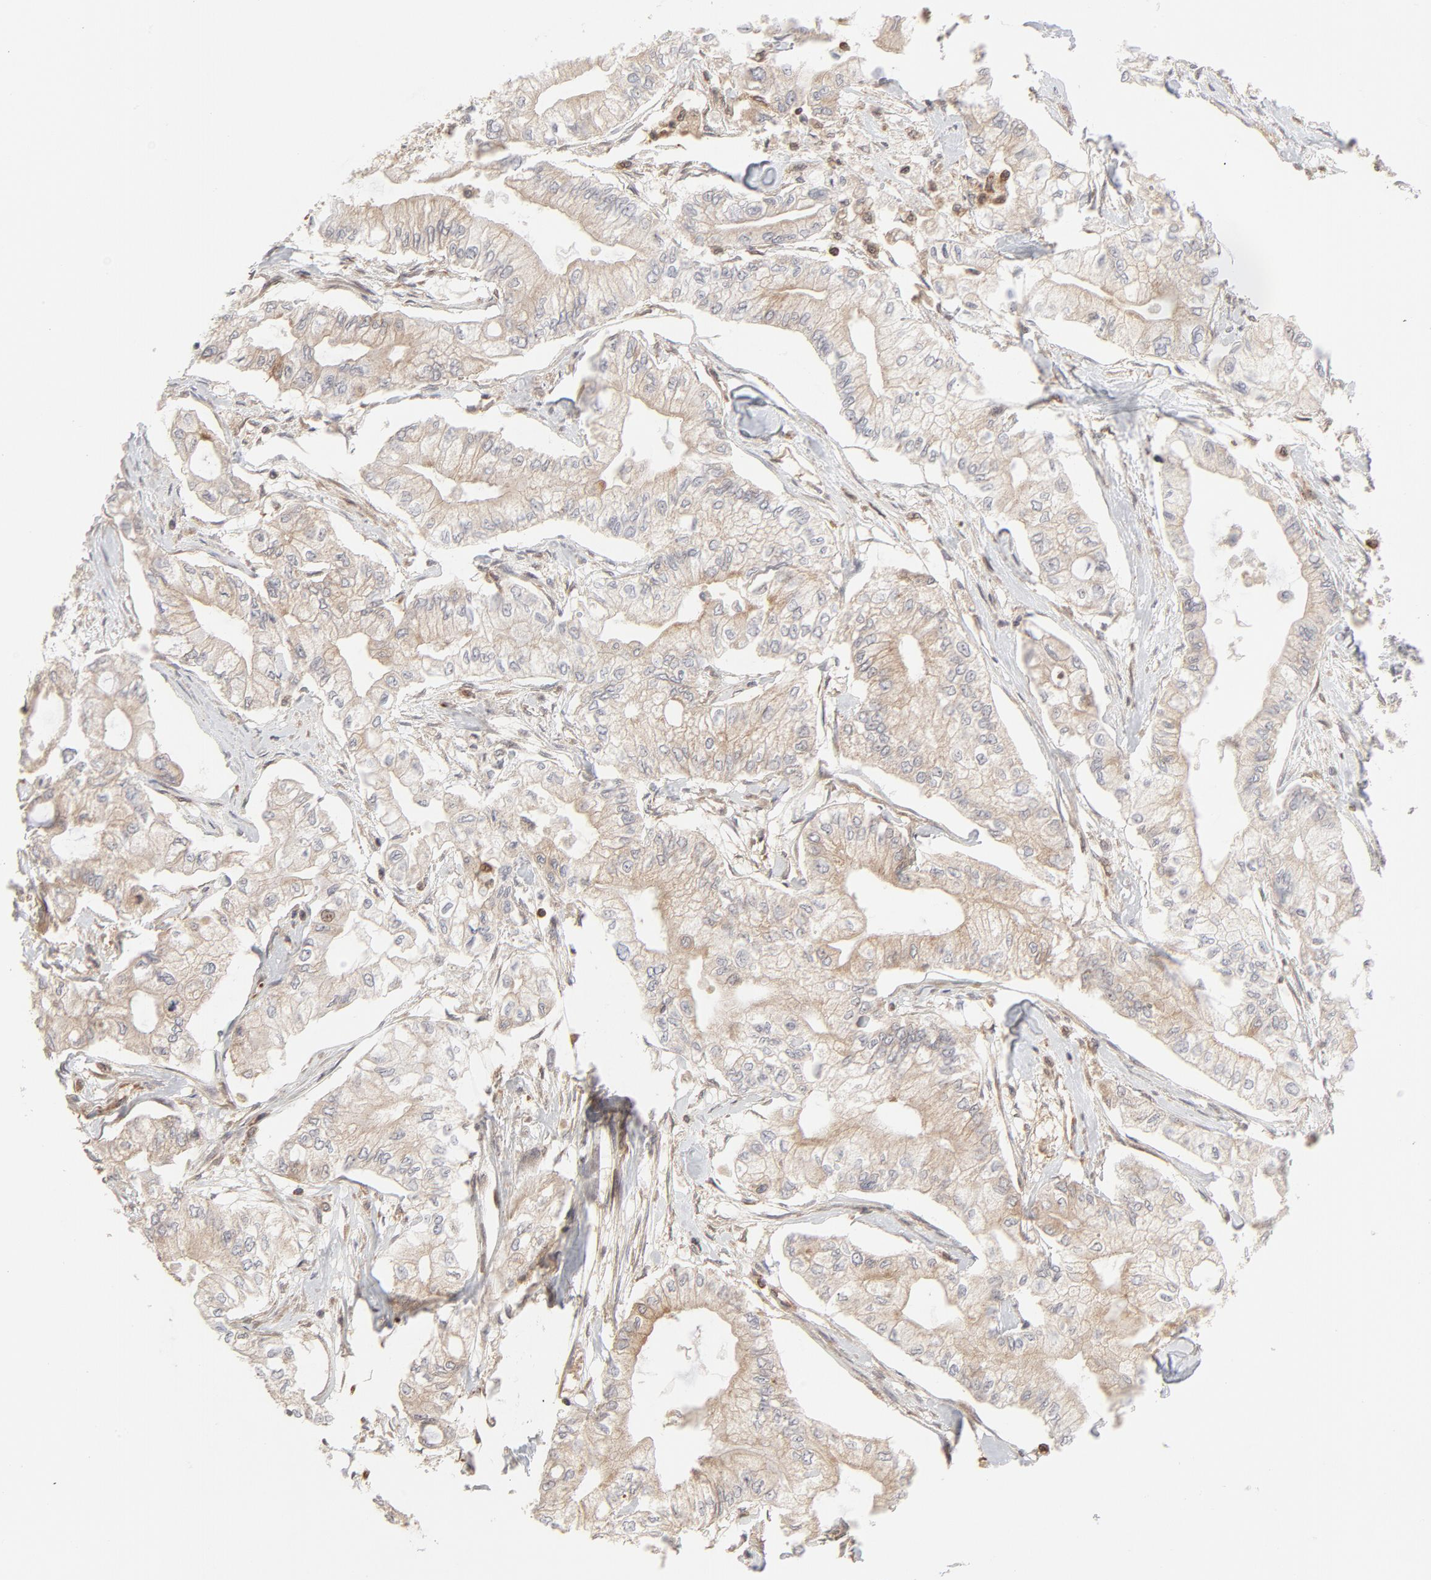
{"staining": {"intensity": "weak", "quantity": ">75%", "location": "cytoplasmic/membranous"}, "tissue": "pancreatic cancer", "cell_type": "Tumor cells", "image_type": "cancer", "snomed": [{"axis": "morphology", "description": "Adenocarcinoma, NOS"}, {"axis": "topography", "description": "Pancreas"}], "caption": "This is a histology image of immunohistochemistry staining of pancreatic cancer, which shows weak staining in the cytoplasmic/membranous of tumor cells.", "gene": "RAB5C", "patient": {"sex": "male", "age": 79}}